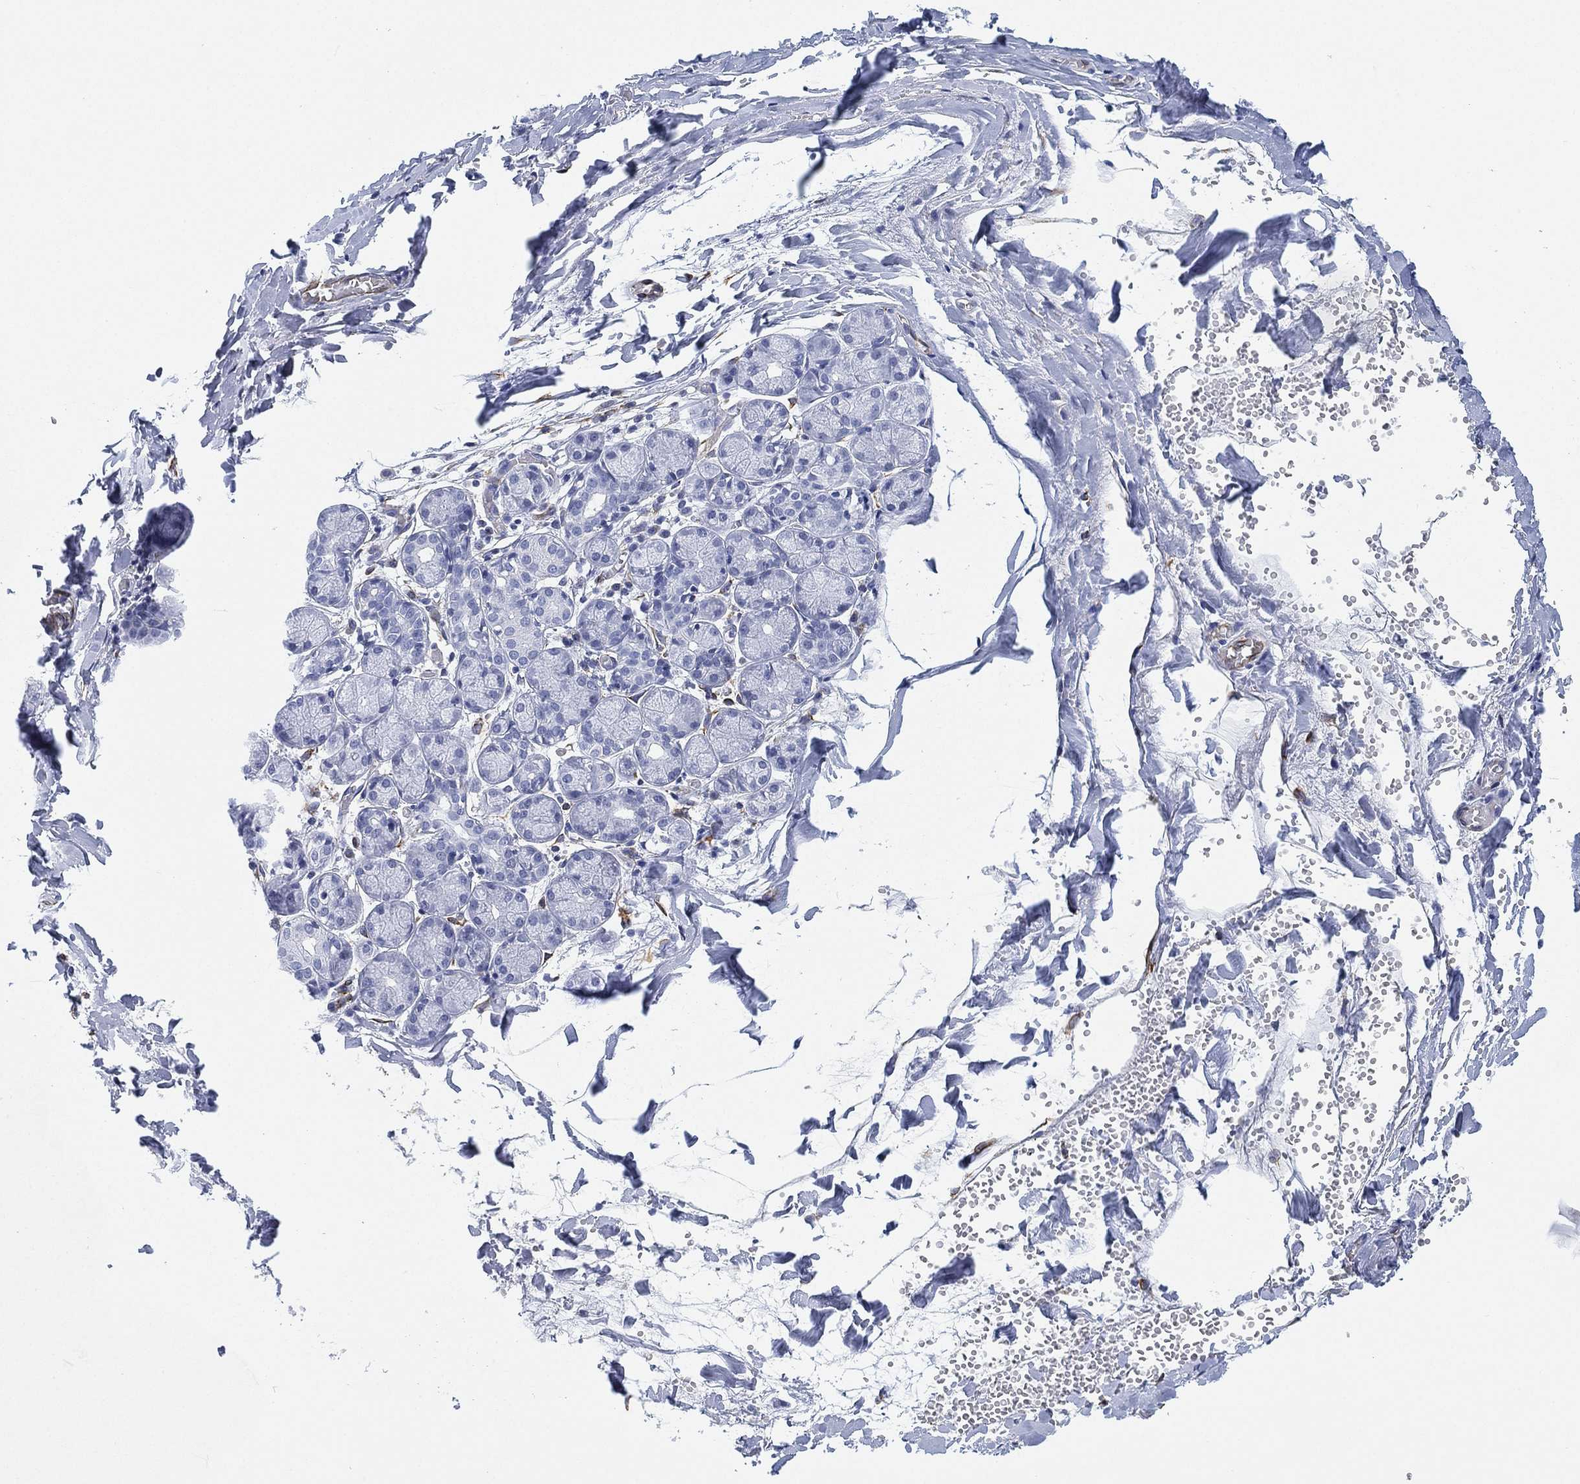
{"staining": {"intensity": "negative", "quantity": "none", "location": "none"}, "tissue": "salivary gland", "cell_type": "Glandular cells", "image_type": "normal", "snomed": [{"axis": "morphology", "description": "Normal tissue, NOS"}, {"axis": "topography", "description": "Salivary gland"}, {"axis": "topography", "description": "Peripheral nerve tissue"}], "caption": "Immunohistochemical staining of benign human salivary gland displays no significant expression in glandular cells.", "gene": "PSKH2", "patient": {"sex": "female", "age": 24}}